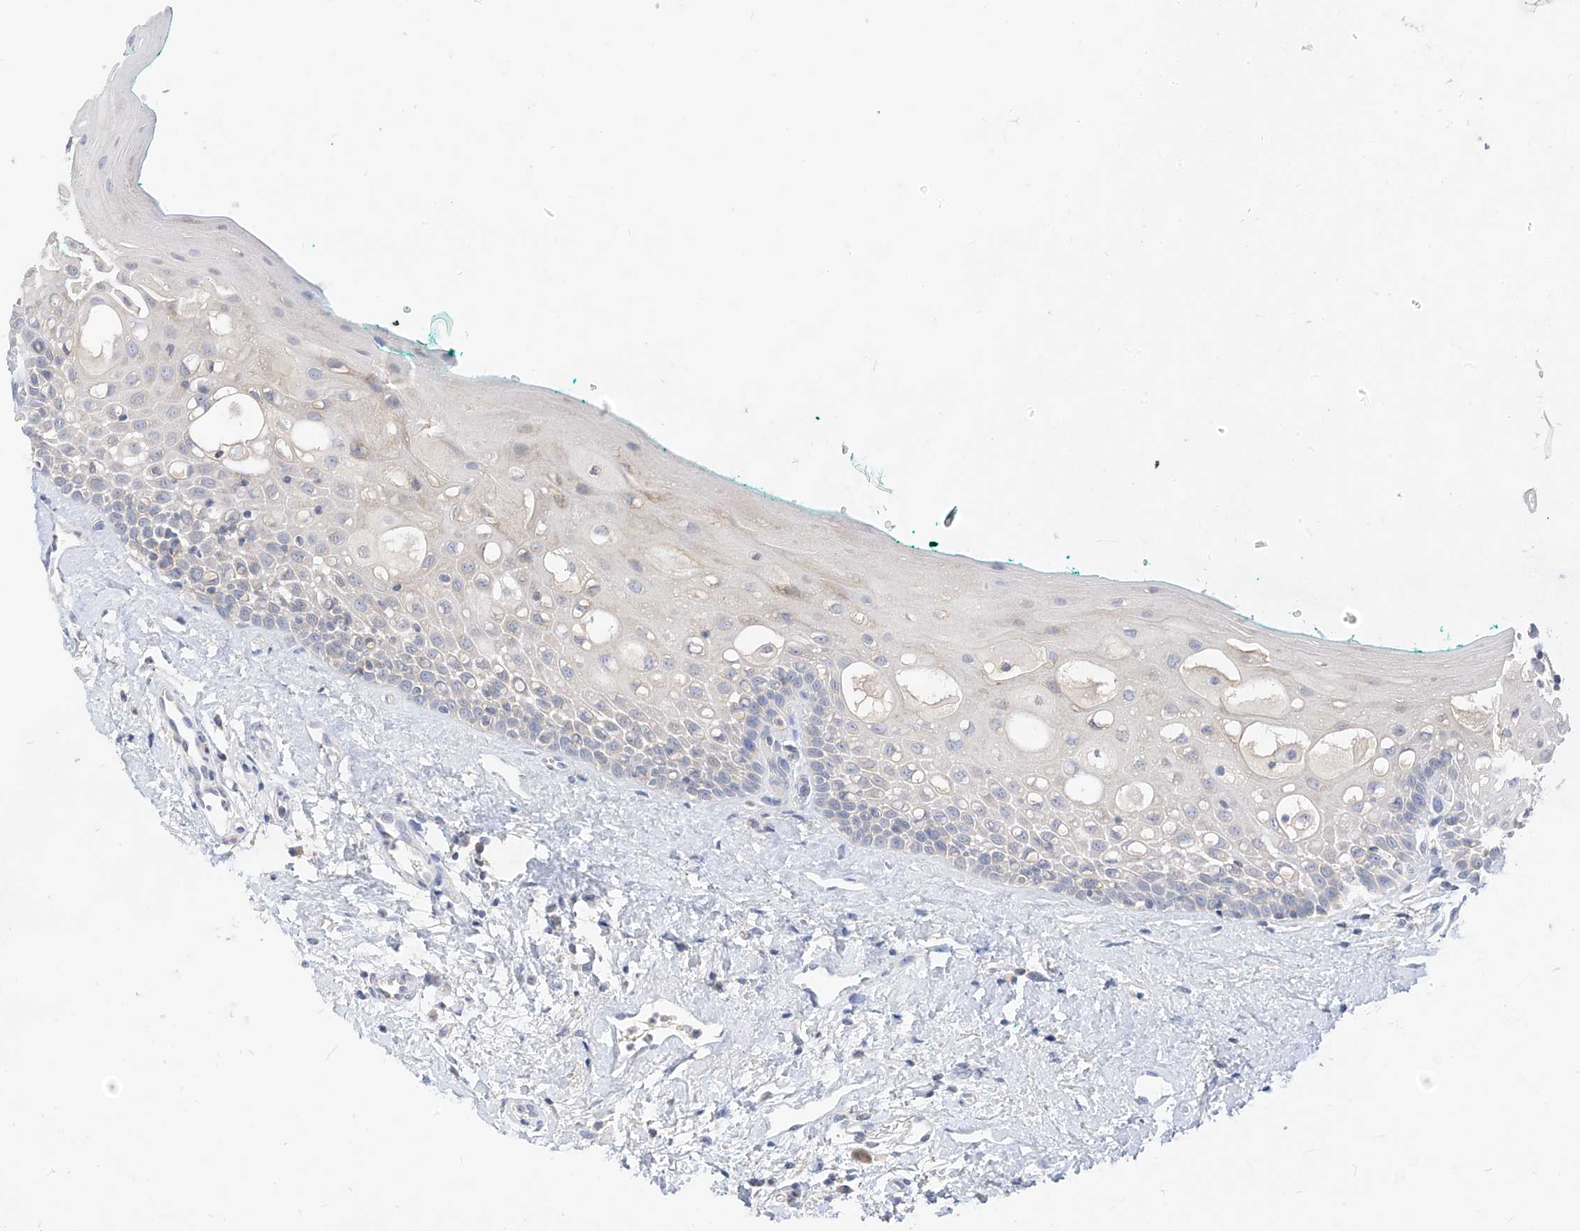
{"staining": {"intensity": "moderate", "quantity": "25%-75%", "location": "cytoplasmic/membranous"}, "tissue": "oral mucosa", "cell_type": "Squamous epithelial cells", "image_type": "normal", "snomed": [{"axis": "morphology", "description": "Normal tissue, NOS"}, {"axis": "topography", "description": "Oral tissue"}], "caption": "Moderate cytoplasmic/membranous protein expression is appreciated in approximately 25%-75% of squamous epithelial cells in oral mucosa. (DAB IHC with brightfield microscopy, high magnification).", "gene": "RASA2", "patient": {"sex": "female", "age": 70}}